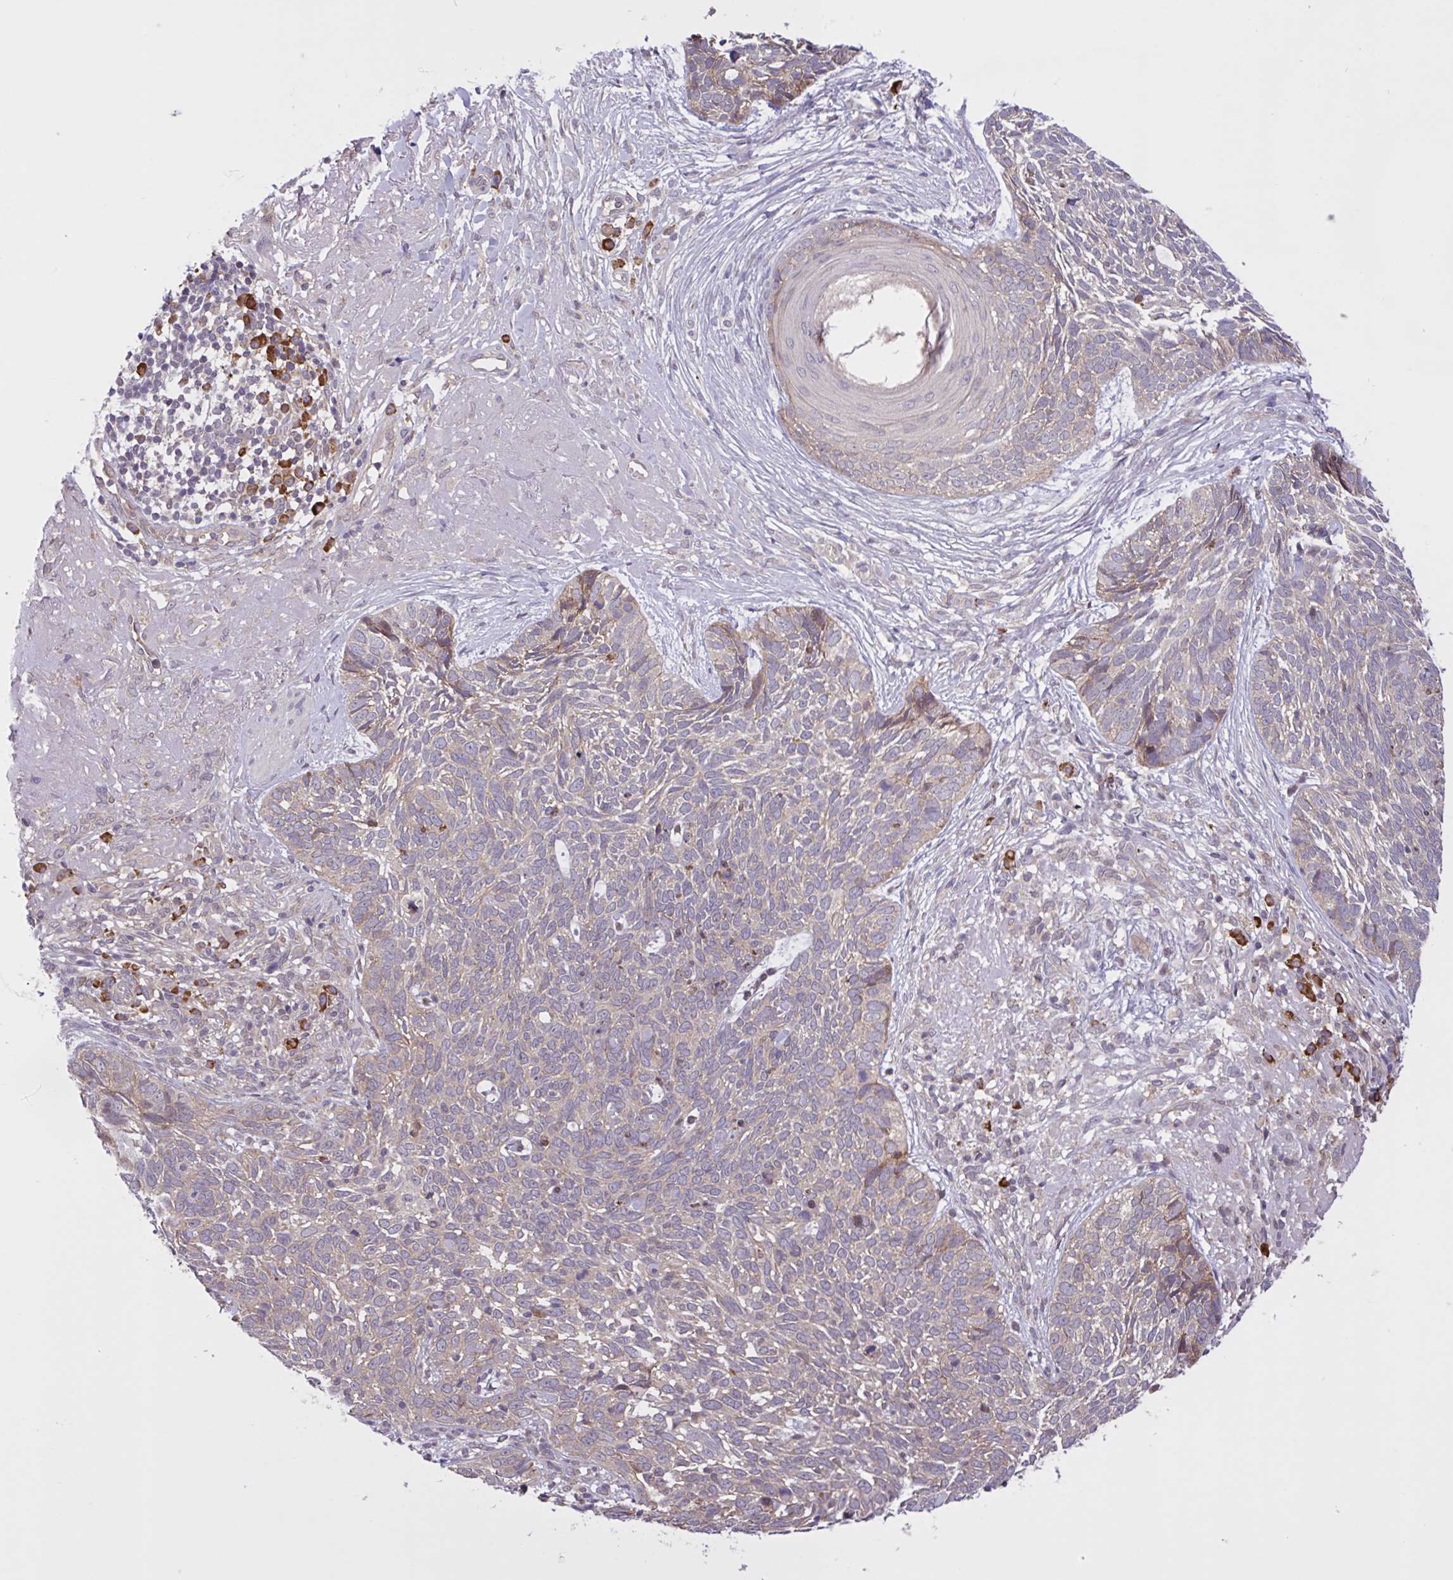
{"staining": {"intensity": "negative", "quantity": "none", "location": "none"}, "tissue": "skin cancer", "cell_type": "Tumor cells", "image_type": "cancer", "snomed": [{"axis": "morphology", "description": "Basal cell carcinoma"}, {"axis": "topography", "description": "Skin"}, {"axis": "topography", "description": "Skin of face"}], "caption": "The histopathology image shows no significant positivity in tumor cells of basal cell carcinoma (skin).", "gene": "INTS10", "patient": {"sex": "female", "age": 95}}